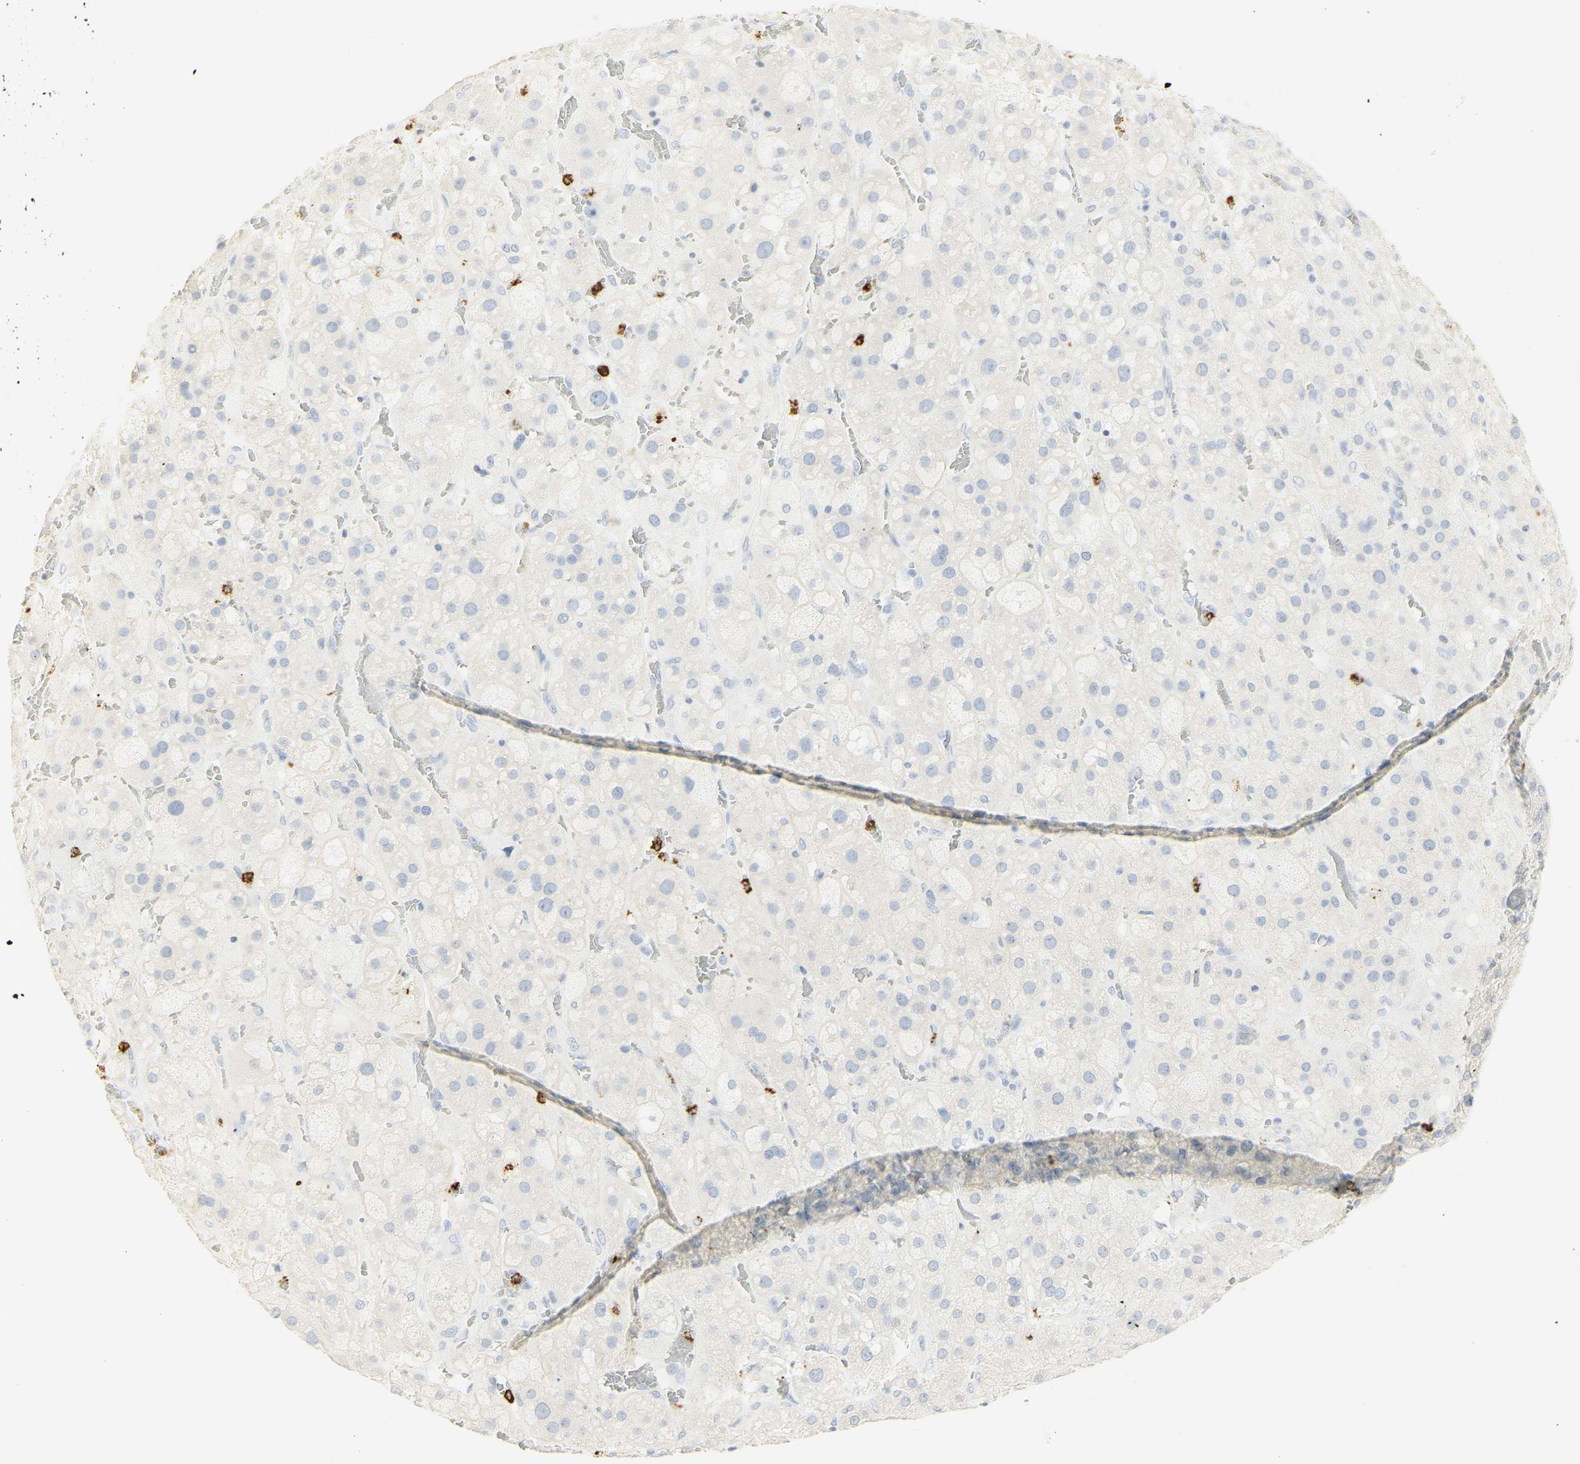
{"staining": {"intensity": "negative", "quantity": "none", "location": "none"}, "tissue": "adrenal gland", "cell_type": "Glandular cells", "image_type": "normal", "snomed": [{"axis": "morphology", "description": "Normal tissue, NOS"}, {"axis": "topography", "description": "Adrenal gland"}], "caption": "DAB (3,3'-diaminobenzidine) immunohistochemical staining of benign adrenal gland exhibits no significant expression in glandular cells. Nuclei are stained in blue.", "gene": "MPO", "patient": {"sex": "female", "age": 47}}